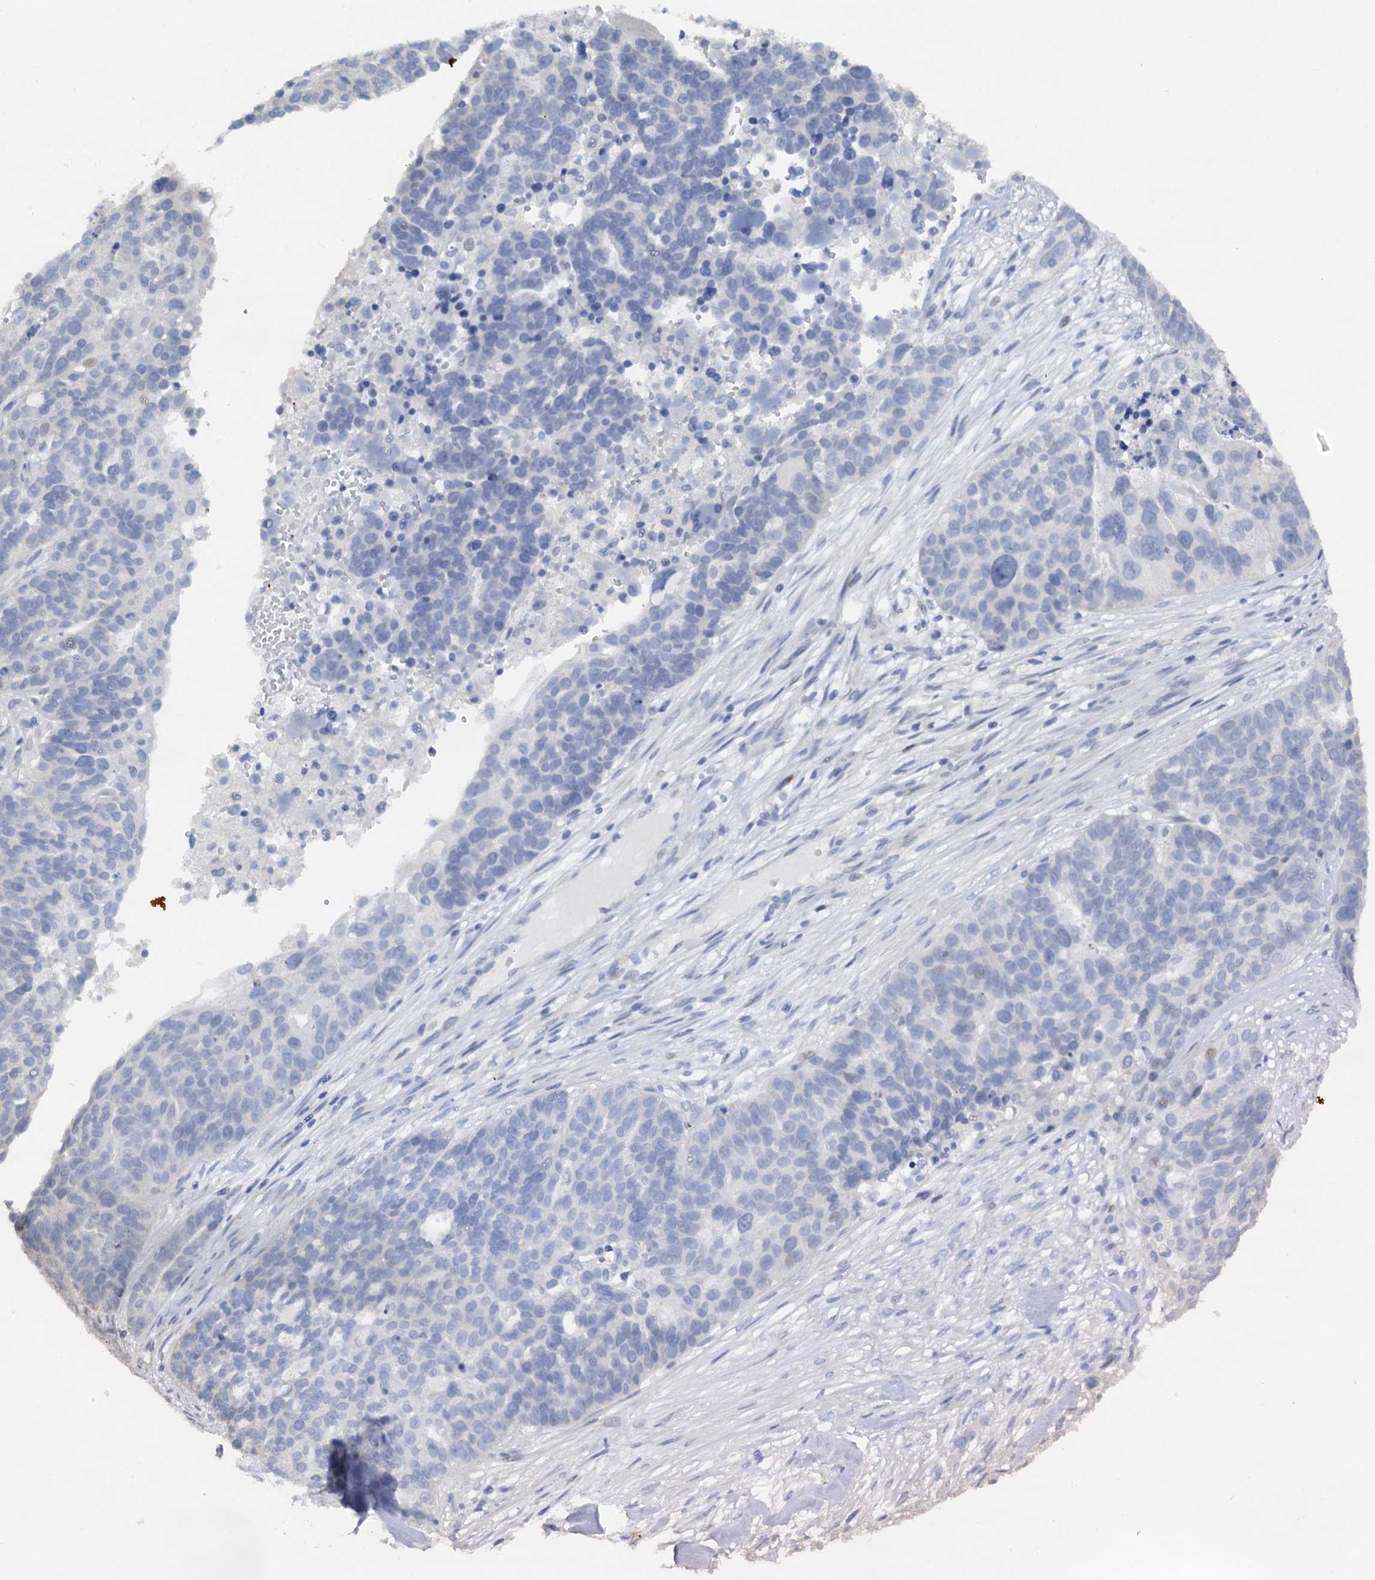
{"staining": {"intensity": "negative", "quantity": "none", "location": "none"}, "tissue": "ovarian cancer", "cell_type": "Tumor cells", "image_type": "cancer", "snomed": [{"axis": "morphology", "description": "Cystadenocarcinoma, serous, NOS"}, {"axis": "topography", "description": "Ovary"}], "caption": "Tumor cells are negative for brown protein staining in ovarian serous cystadenocarcinoma. The staining is performed using DAB brown chromogen with nuclei counter-stained in using hematoxylin.", "gene": "PTGES3", "patient": {"sex": "female", "age": 59}}